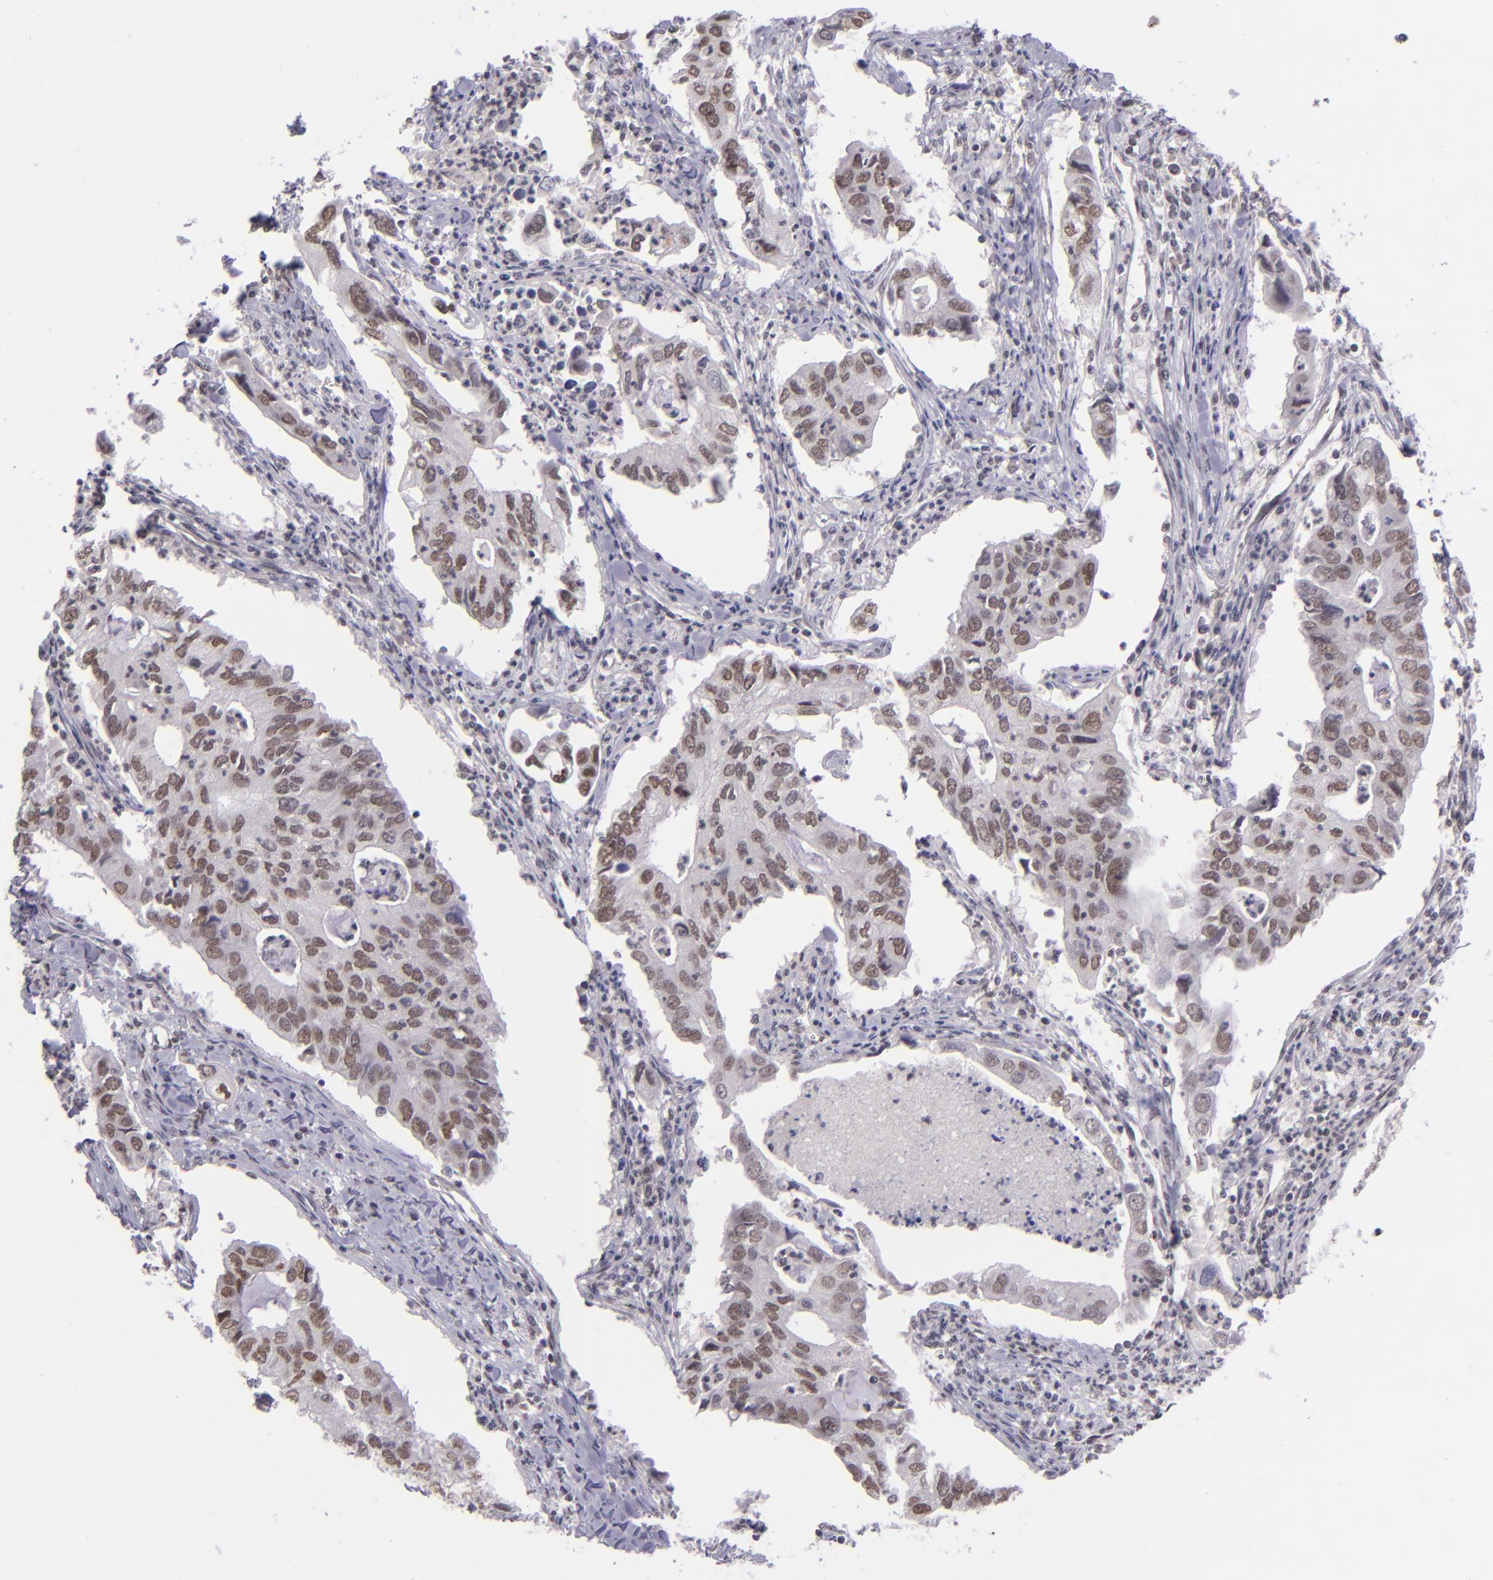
{"staining": {"intensity": "moderate", "quantity": ">75%", "location": "nuclear"}, "tissue": "lung cancer", "cell_type": "Tumor cells", "image_type": "cancer", "snomed": [{"axis": "morphology", "description": "Adenocarcinoma, NOS"}, {"axis": "topography", "description": "Lung"}], "caption": "The histopathology image reveals immunohistochemical staining of lung adenocarcinoma. There is moderate nuclear positivity is seen in about >75% of tumor cells.", "gene": "ZNF148", "patient": {"sex": "male", "age": 48}}